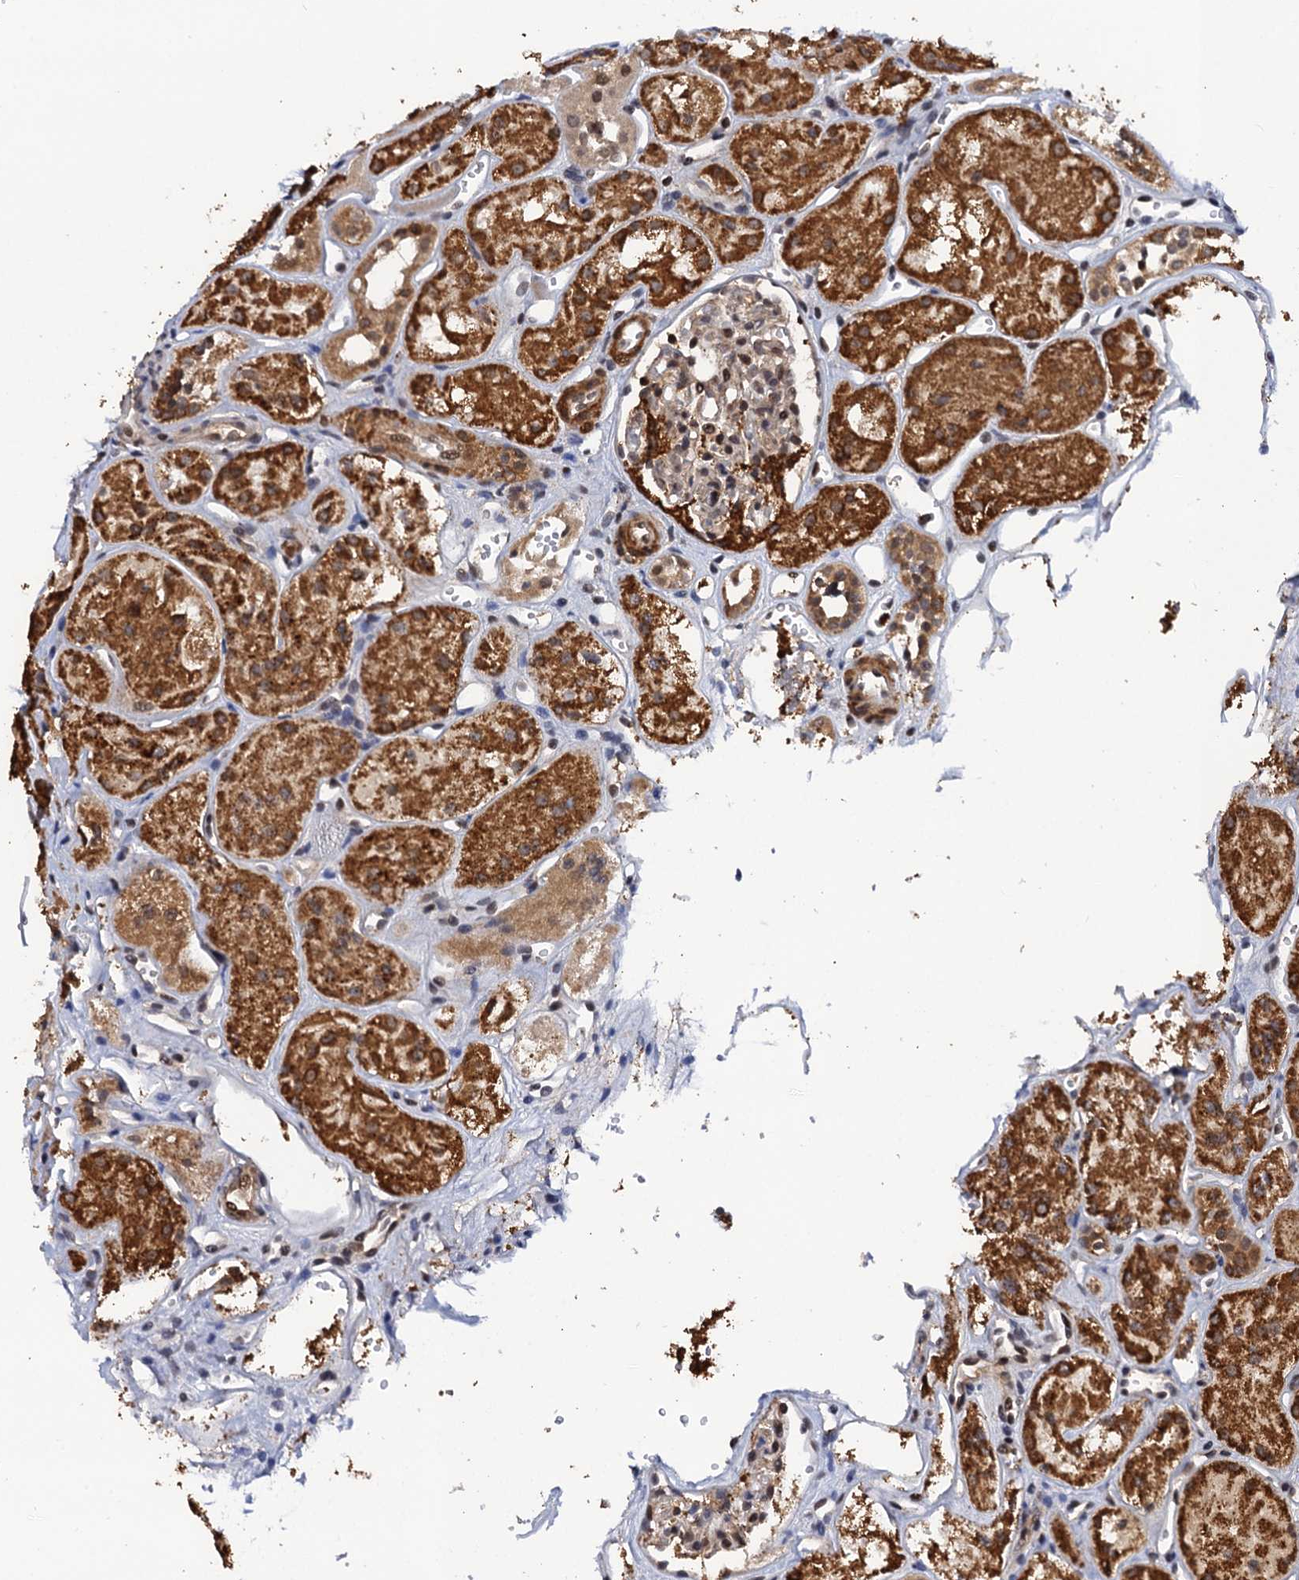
{"staining": {"intensity": "moderate", "quantity": "25%-75%", "location": "nuclear"}, "tissue": "kidney", "cell_type": "Cells in glomeruli", "image_type": "normal", "snomed": [{"axis": "morphology", "description": "Normal tissue, NOS"}, {"axis": "topography", "description": "Kidney"}], "caption": "A histopathology image of human kidney stained for a protein exhibits moderate nuclear brown staining in cells in glomeruli. Immunohistochemistry (ihc) stains the protein of interest in brown and the nuclei are stained blue.", "gene": "ZAR1L", "patient": {"sex": "male", "age": 16}}